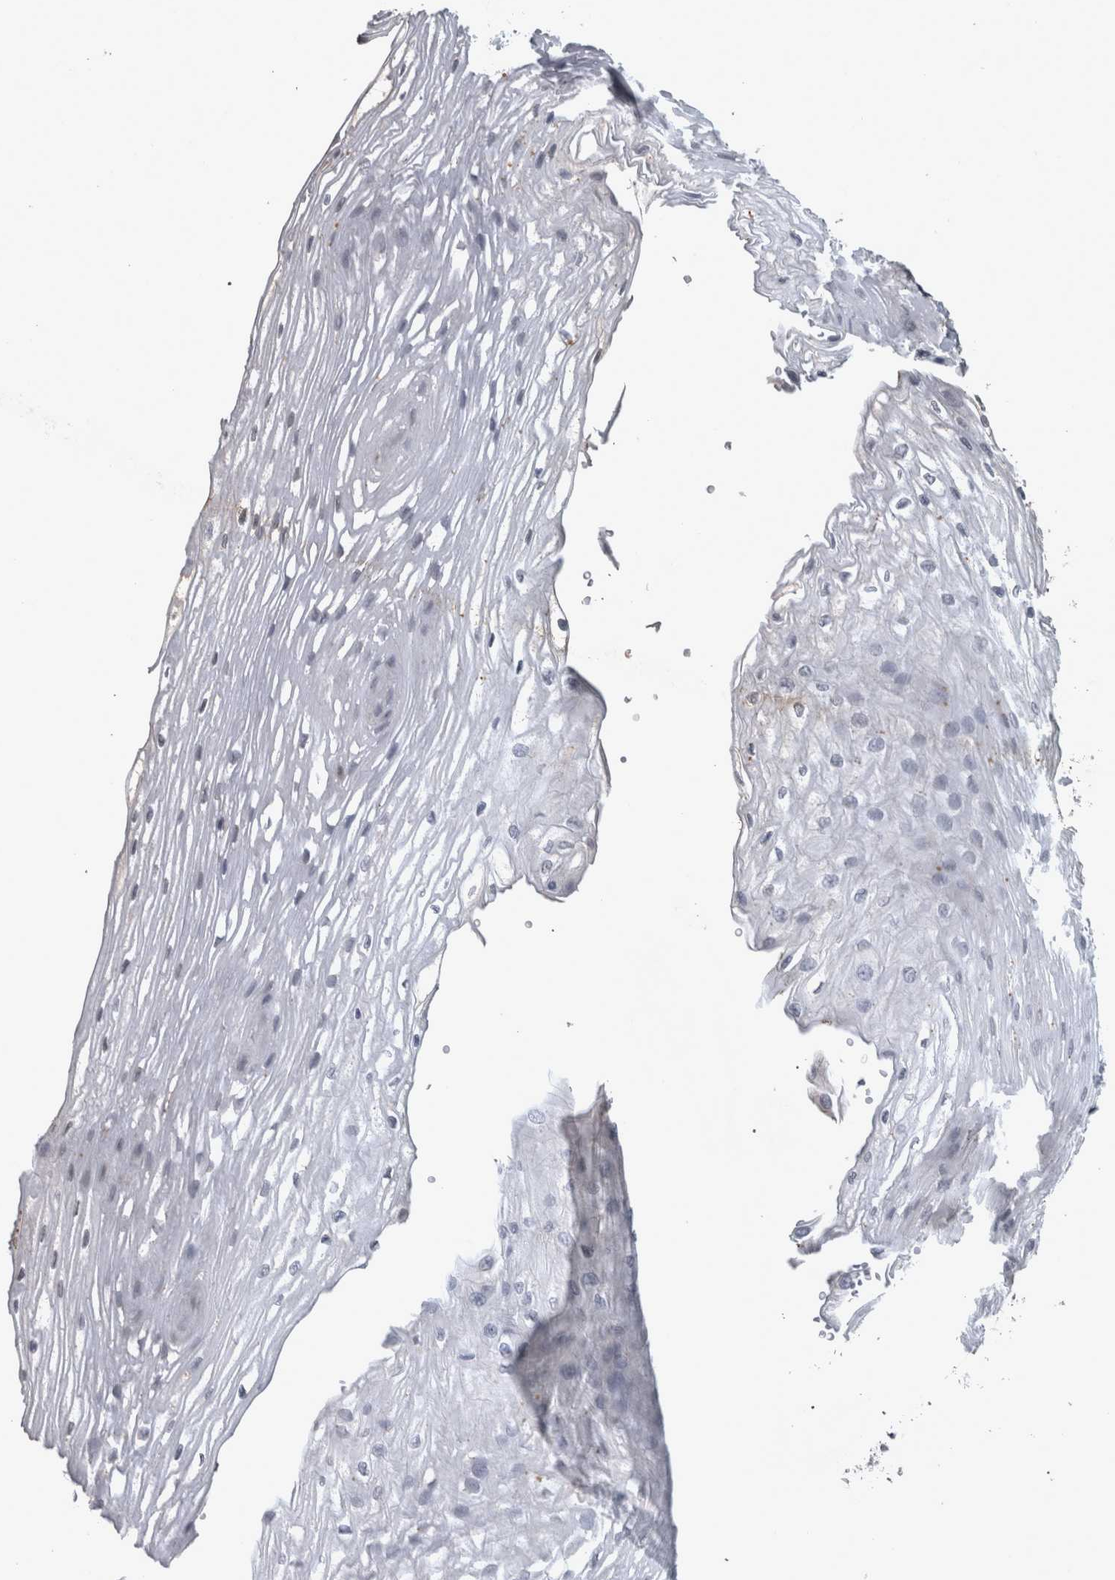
{"staining": {"intensity": "negative", "quantity": "none", "location": "none"}, "tissue": "esophagus", "cell_type": "Squamous epithelial cells", "image_type": "normal", "snomed": [{"axis": "morphology", "description": "Normal tissue, NOS"}, {"axis": "topography", "description": "Esophagus"}], "caption": "Squamous epithelial cells are negative for protein expression in unremarkable human esophagus. Brightfield microscopy of immunohistochemistry (IHC) stained with DAB (3,3'-diaminobenzidine) (brown) and hematoxylin (blue), captured at high magnification.", "gene": "WNT7A", "patient": {"sex": "female", "age": 66}}